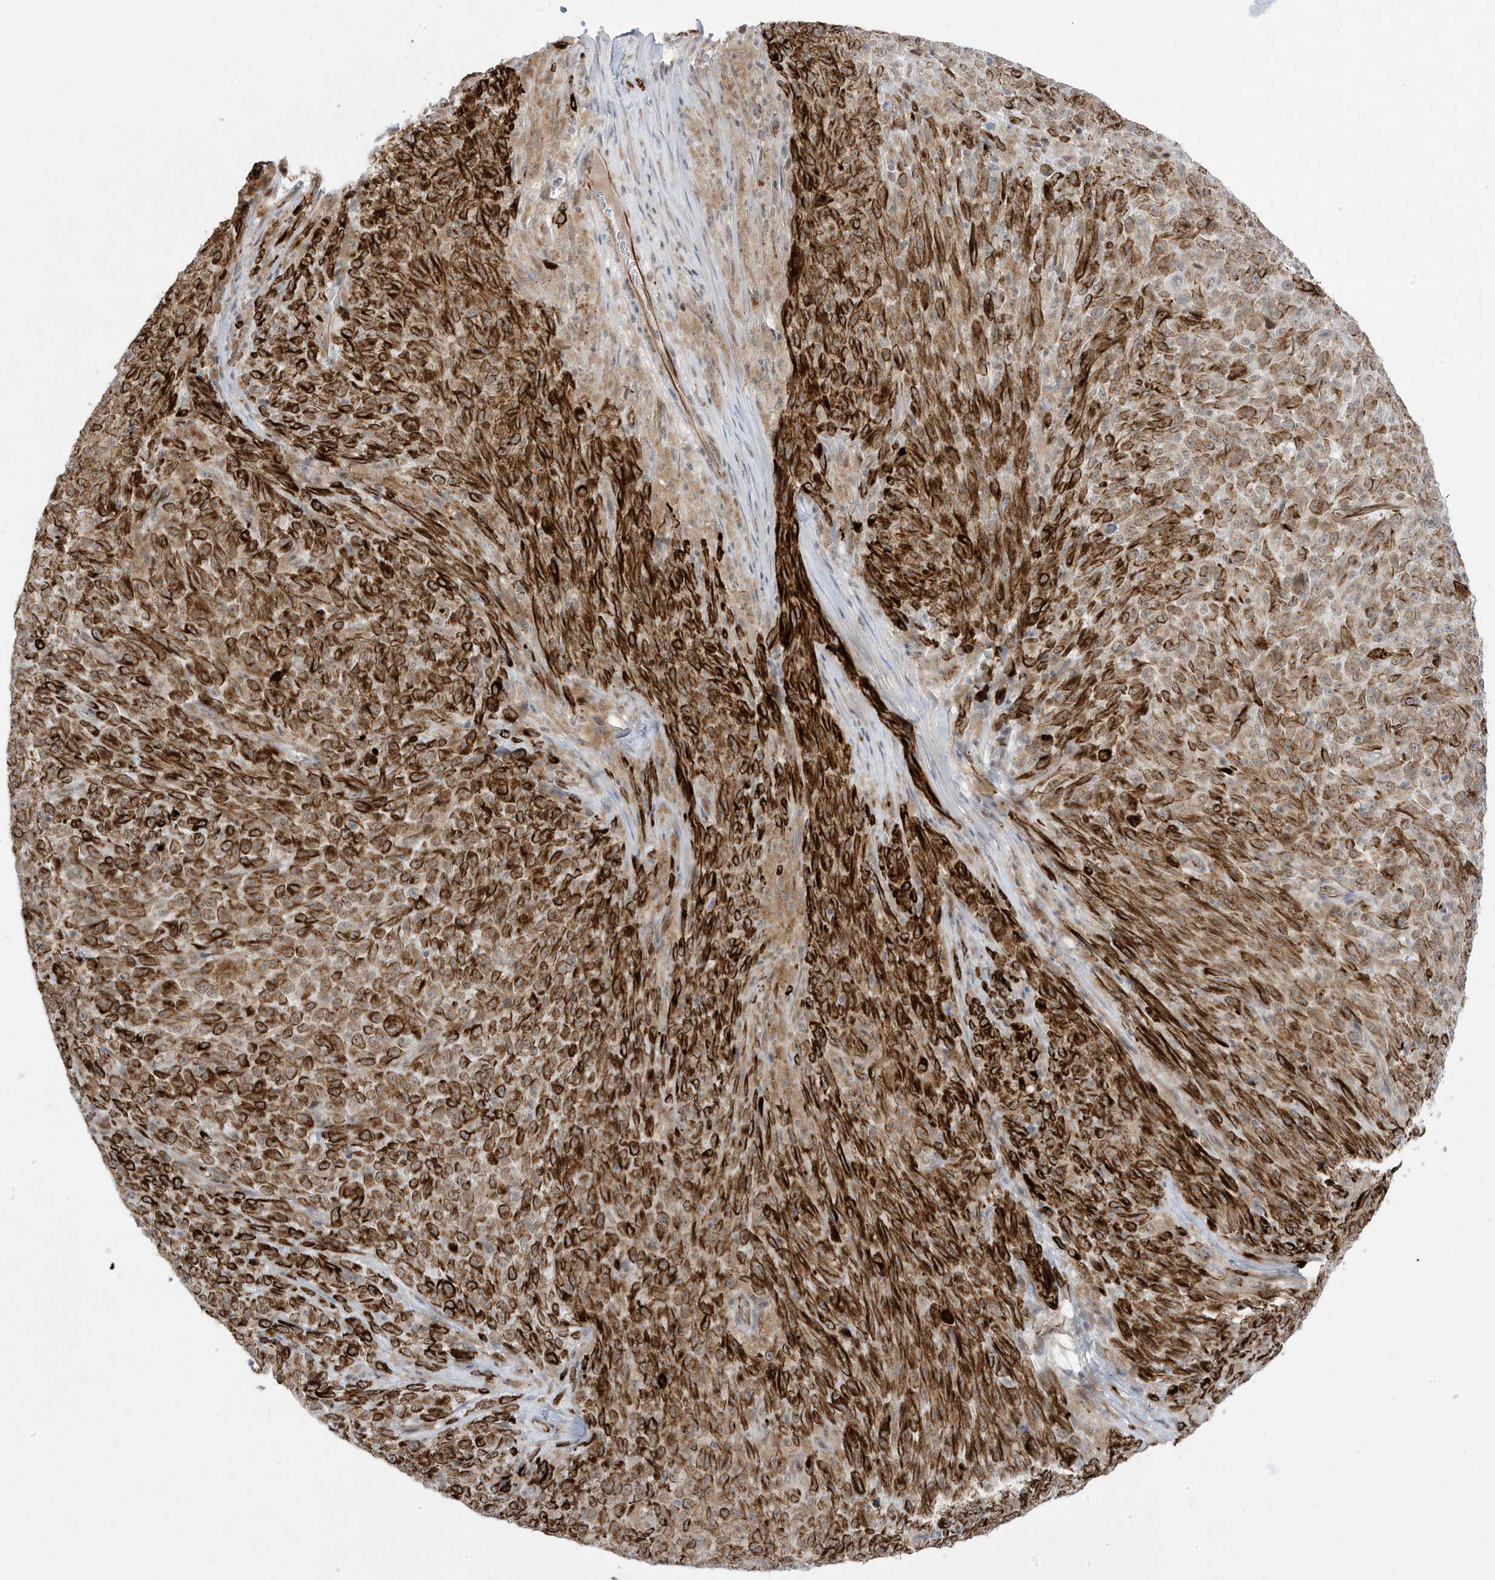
{"staining": {"intensity": "strong", "quantity": ">75%", "location": "cytoplasmic/membranous"}, "tissue": "melanoma", "cell_type": "Tumor cells", "image_type": "cancer", "snomed": [{"axis": "morphology", "description": "Malignant melanoma, NOS"}, {"axis": "topography", "description": "Skin"}], "caption": "This image exhibits melanoma stained with IHC to label a protein in brown. The cytoplasmic/membranous of tumor cells show strong positivity for the protein. Nuclei are counter-stained blue.", "gene": "ADAMTSL3", "patient": {"sex": "female", "age": 82}}